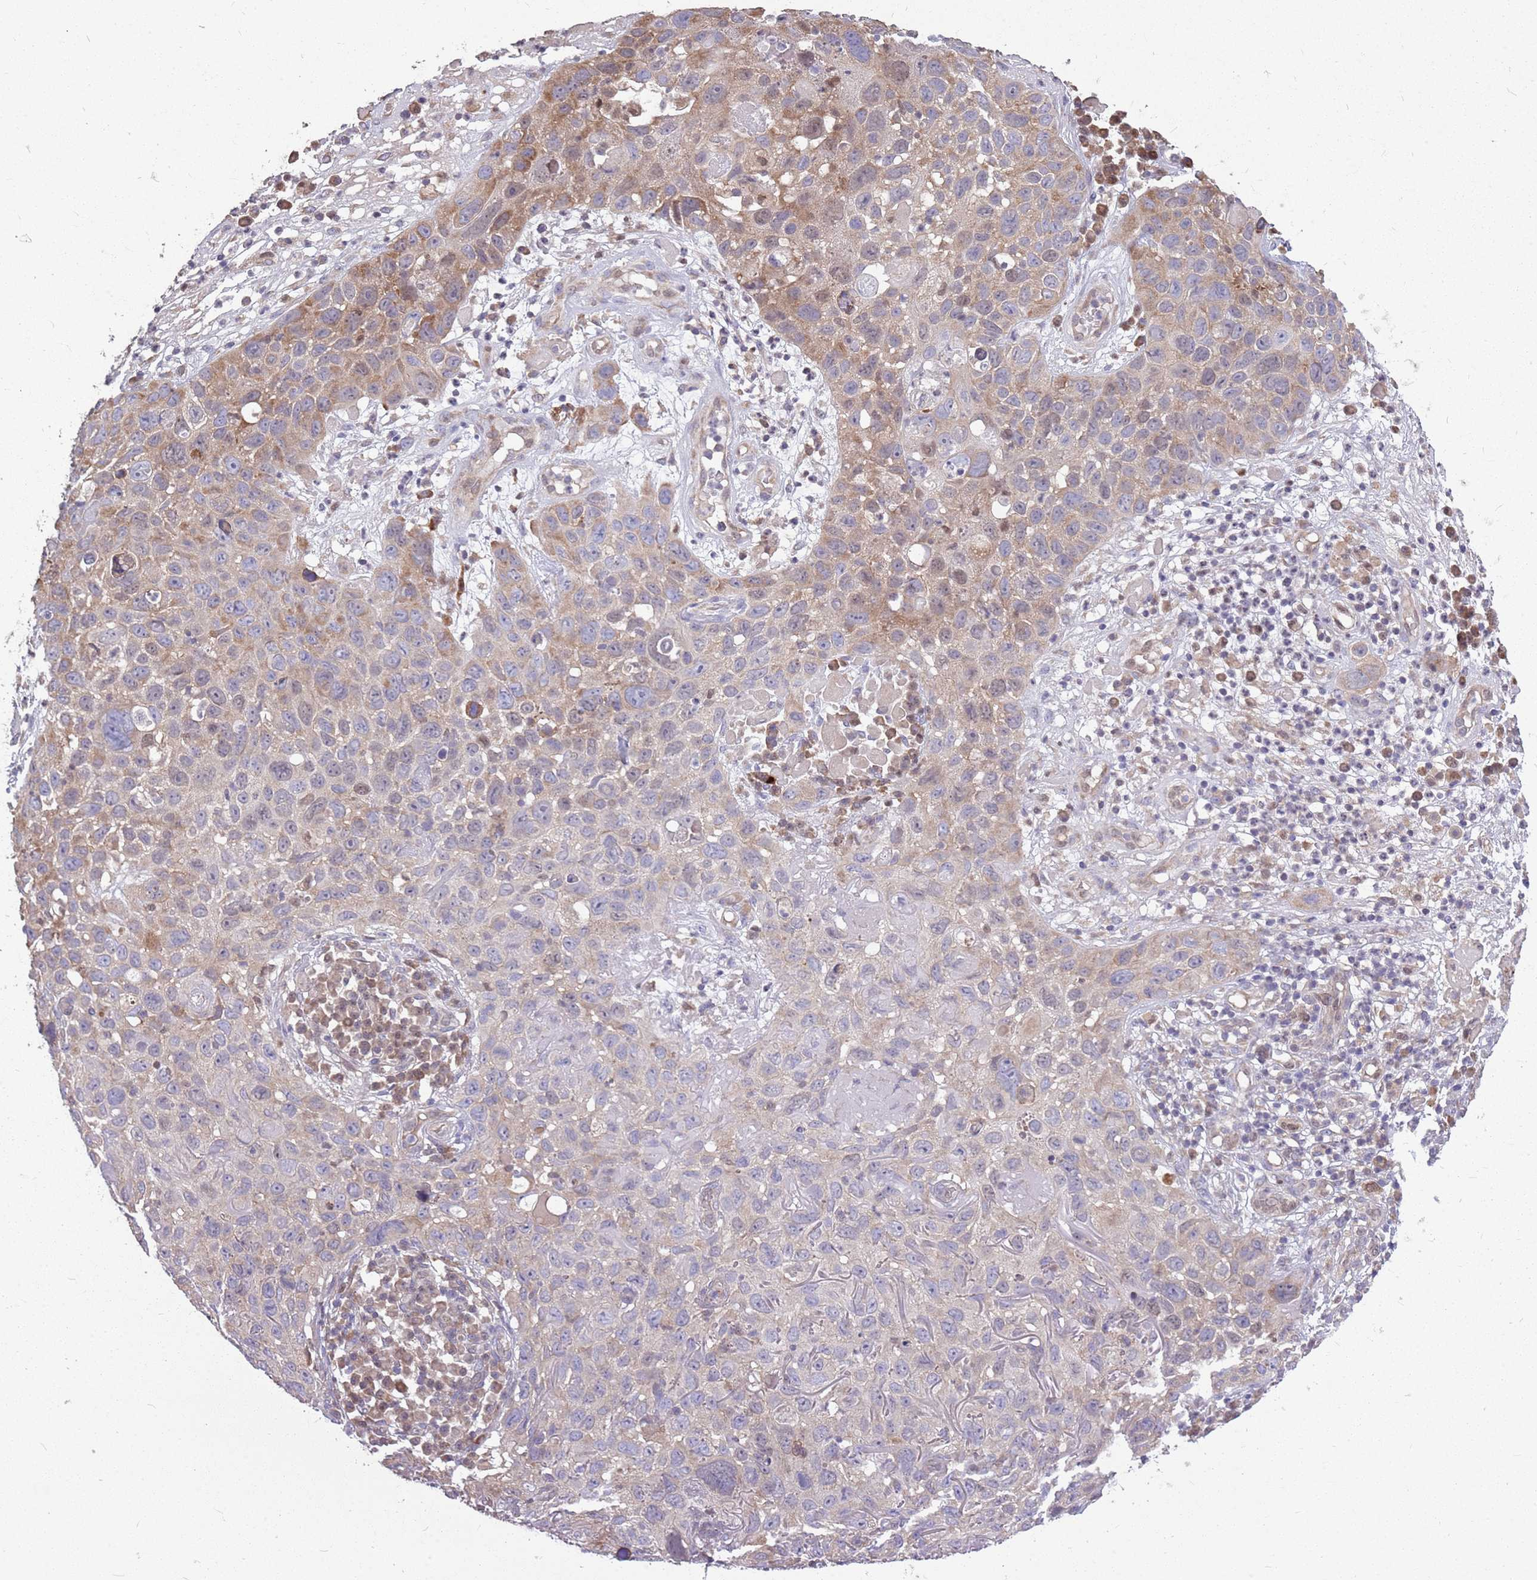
{"staining": {"intensity": "moderate", "quantity": "<25%", "location": "cytoplasmic/membranous"}, "tissue": "skin cancer", "cell_type": "Tumor cells", "image_type": "cancer", "snomed": [{"axis": "morphology", "description": "Squamous cell carcinoma in situ, NOS"}, {"axis": "morphology", "description": "Squamous cell carcinoma, NOS"}, {"axis": "topography", "description": "Skin"}], "caption": "Protein expression analysis of human squamous cell carcinoma (skin) reveals moderate cytoplasmic/membranous expression in approximately <25% of tumor cells. (DAB = brown stain, brightfield microscopy at high magnification).", "gene": "PPP1R27", "patient": {"sex": "male", "age": 93}}